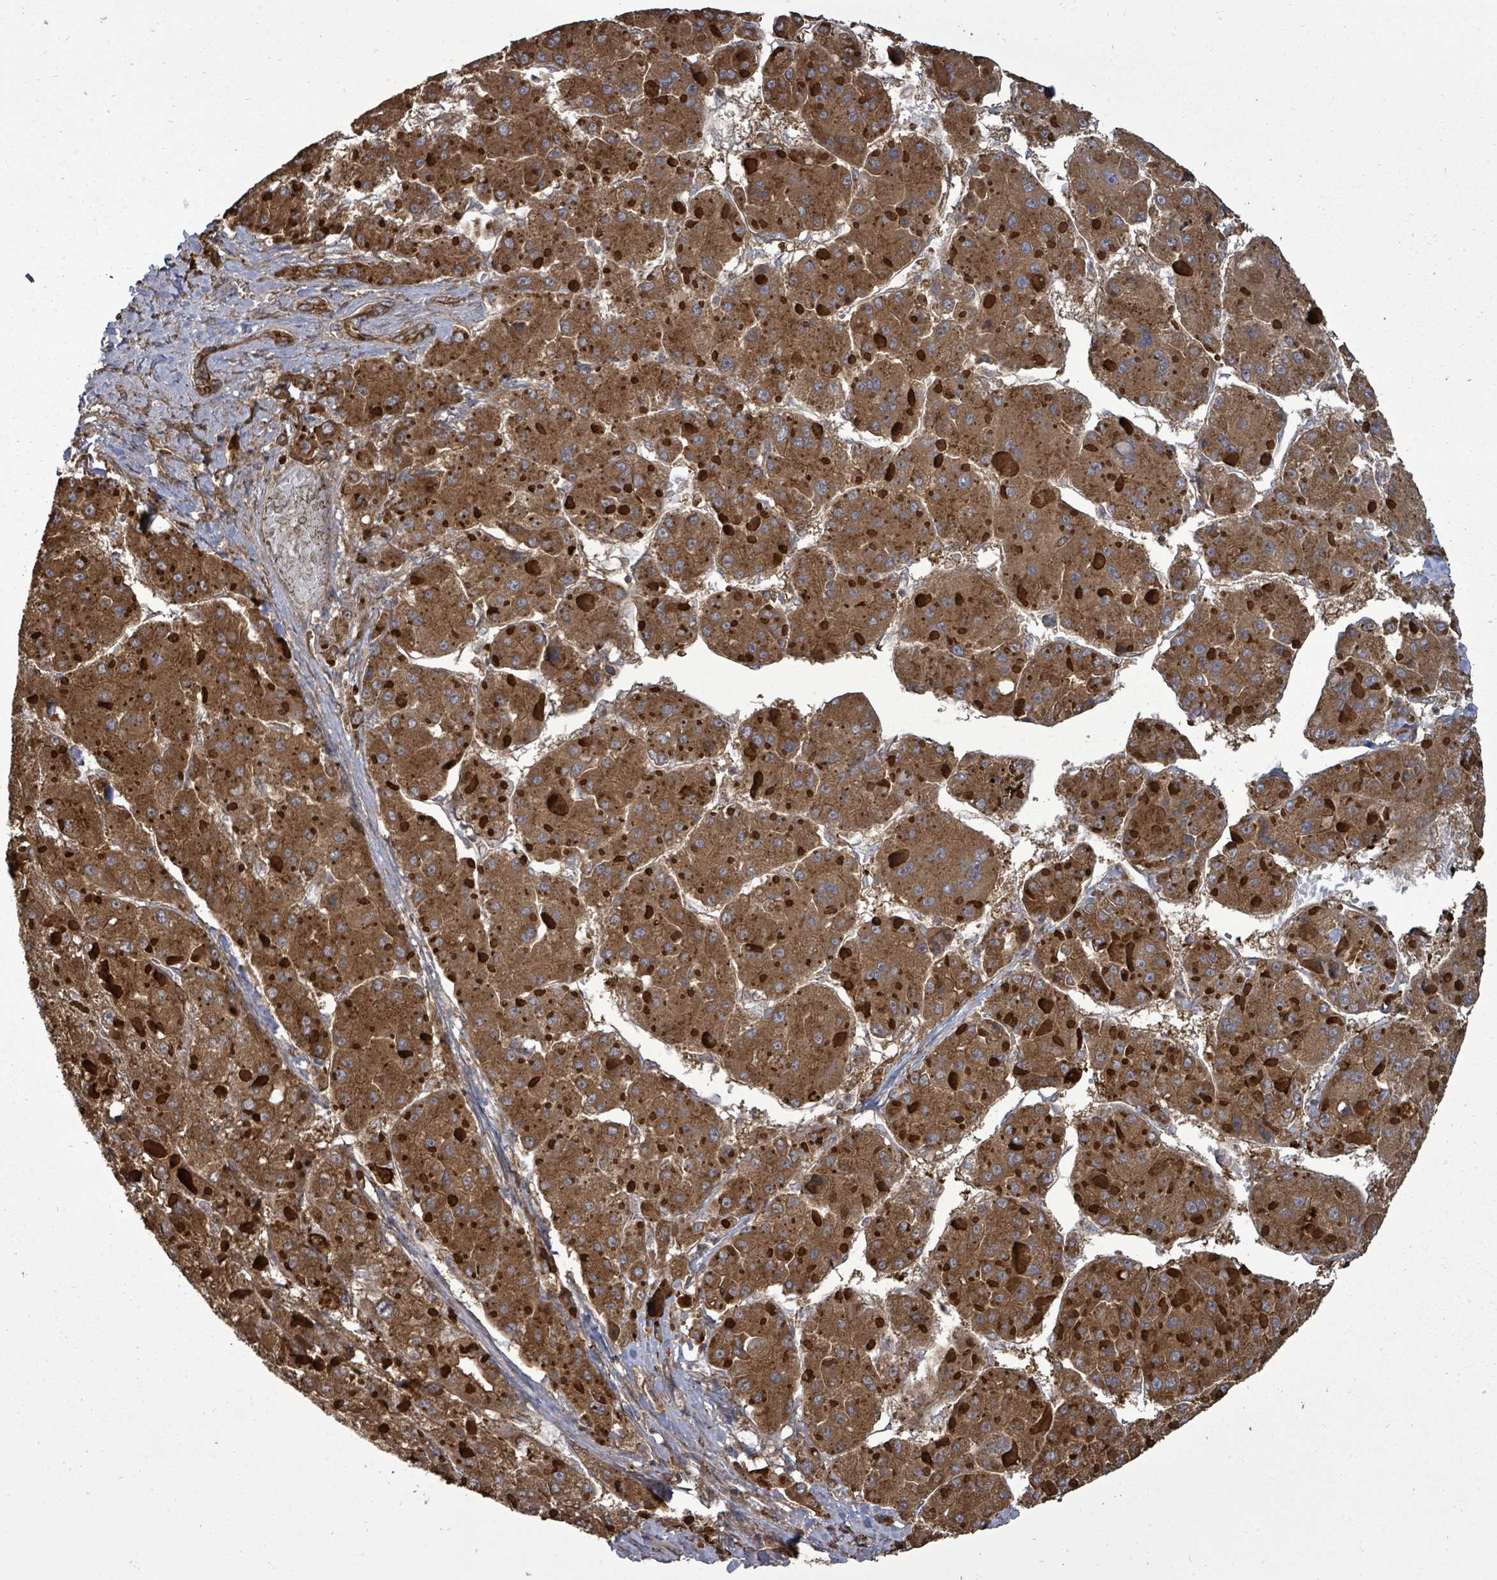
{"staining": {"intensity": "moderate", "quantity": ">75%", "location": "cytoplasmic/membranous"}, "tissue": "liver cancer", "cell_type": "Tumor cells", "image_type": "cancer", "snomed": [{"axis": "morphology", "description": "Carcinoma, Hepatocellular, NOS"}, {"axis": "topography", "description": "Liver"}], "caption": "Immunohistochemistry (IHC) of liver cancer demonstrates medium levels of moderate cytoplasmic/membranous staining in approximately >75% of tumor cells. Using DAB (brown) and hematoxylin (blue) stains, captured at high magnification using brightfield microscopy.", "gene": "EIF3C", "patient": {"sex": "female", "age": 73}}